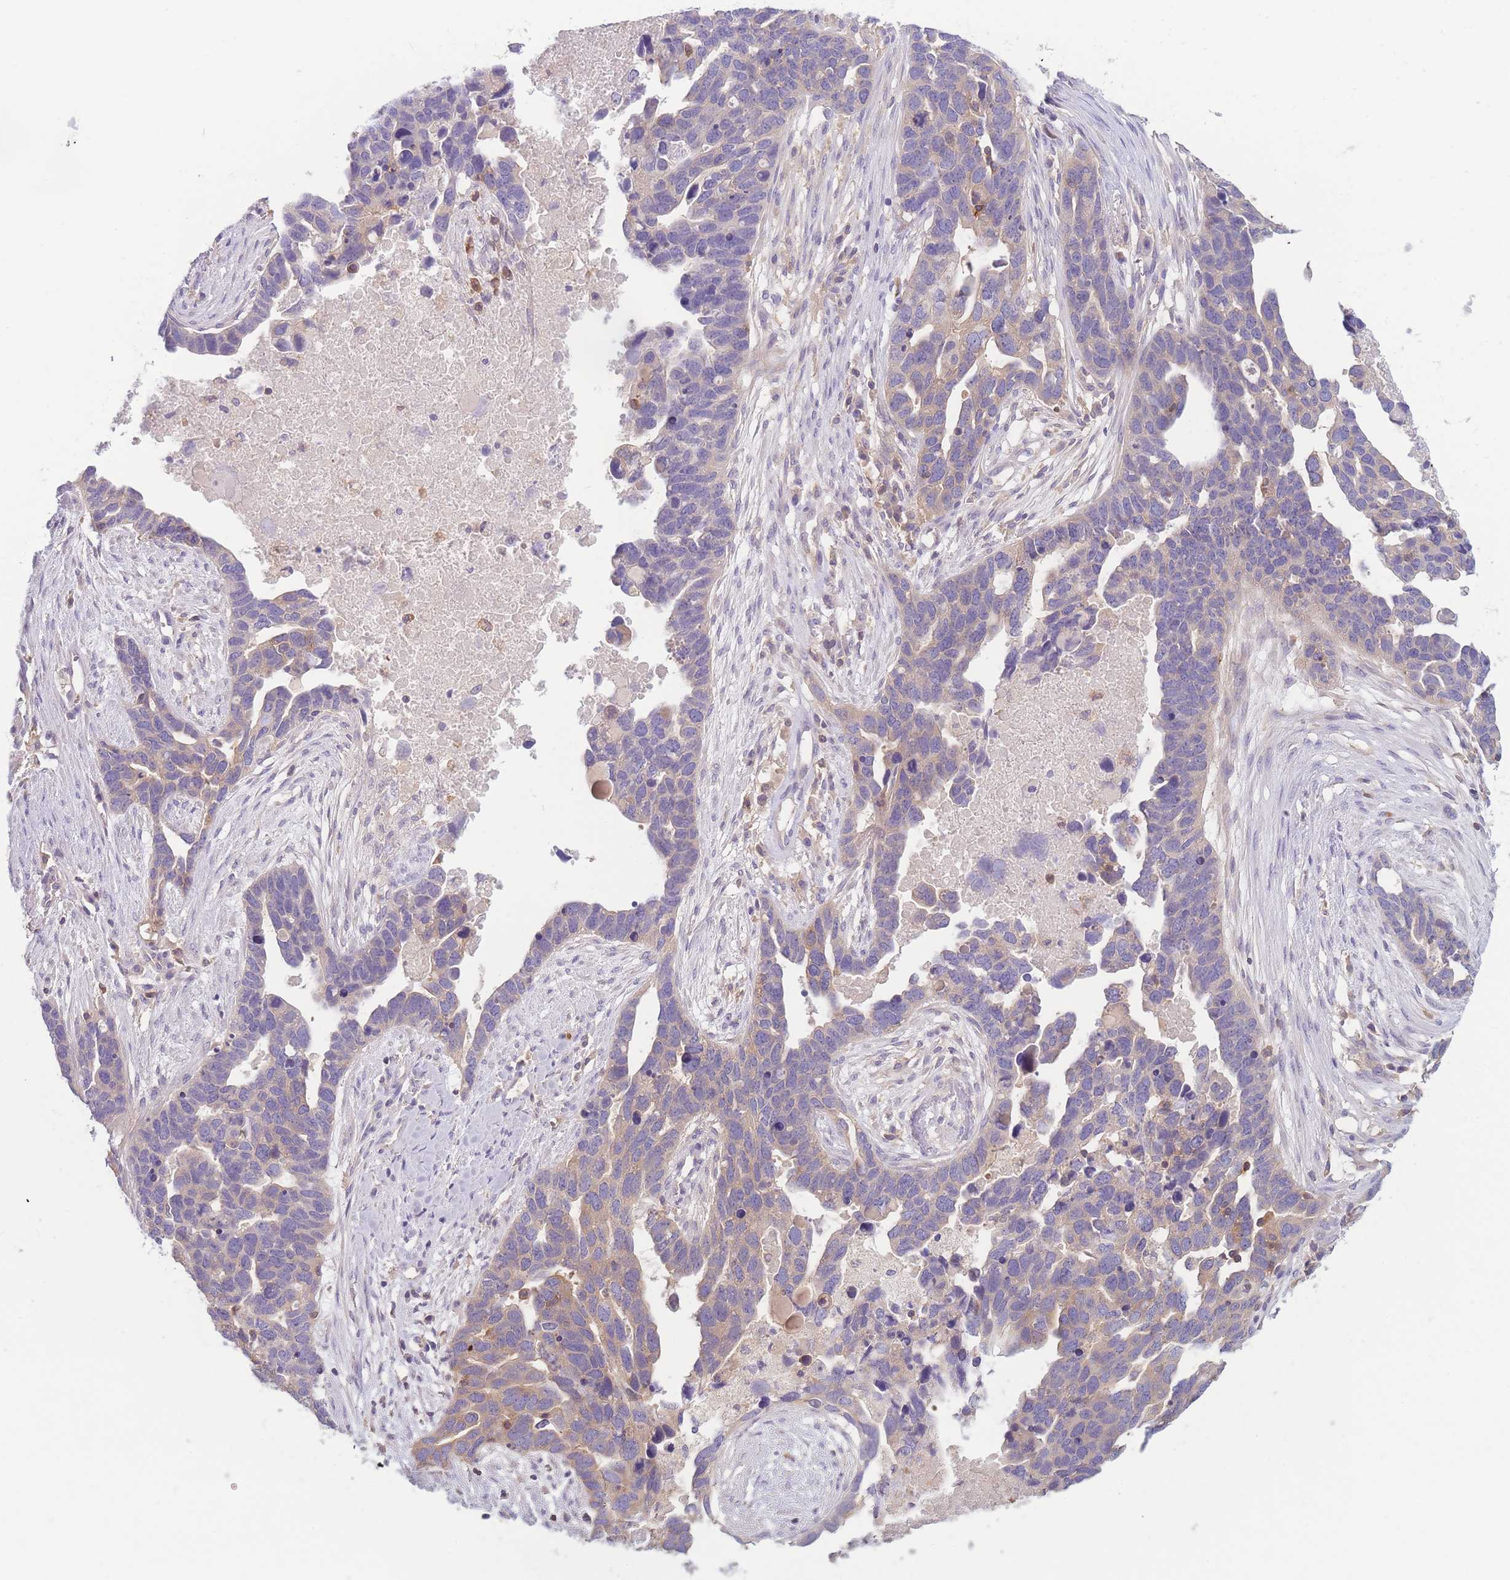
{"staining": {"intensity": "weak", "quantity": "25%-75%", "location": "cytoplasmic/membranous"}, "tissue": "ovarian cancer", "cell_type": "Tumor cells", "image_type": "cancer", "snomed": [{"axis": "morphology", "description": "Cystadenocarcinoma, serous, NOS"}, {"axis": "topography", "description": "Ovary"}], "caption": "Ovarian cancer stained for a protein (brown) shows weak cytoplasmic/membranous positive positivity in approximately 25%-75% of tumor cells.", "gene": "ST3GAL4", "patient": {"sex": "female", "age": 54}}